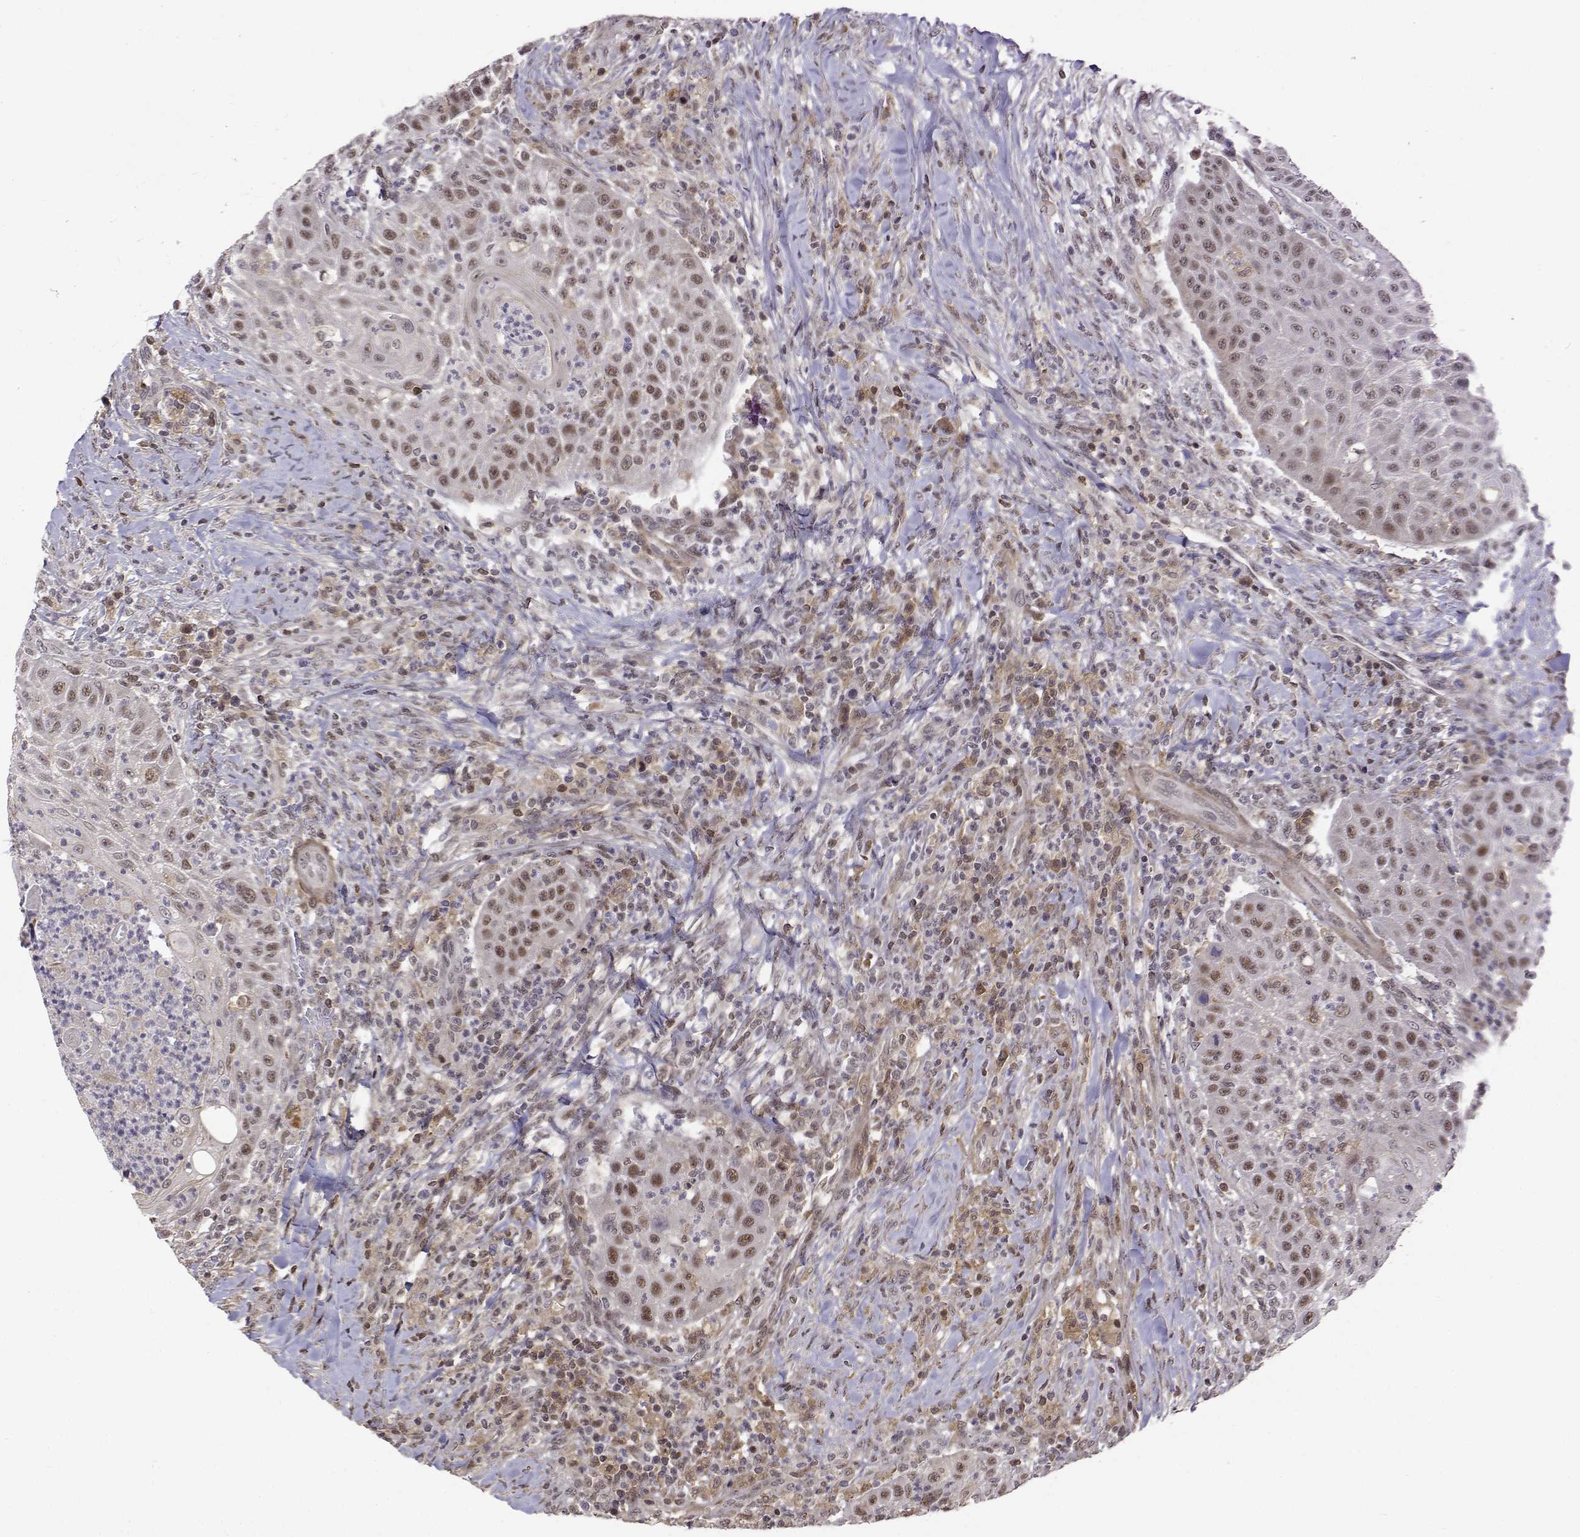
{"staining": {"intensity": "moderate", "quantity": ">75%", "location": "nuclear"}, "tissue": "head and neck cancer", "cell_type": "Tumor cells", "image_type": "cancer", "snomed": [{"axis": "morphology", "description": "Squamous cell carcinoma, NOS"}, {"axis": "topography", "description": "Head-Neck"}], "caption": "Immunohistochemical staining of human head and neck cancer (squamous cell carcinoma) demonstrates medium levels of moderate nuclear protein staining in about >75% of tumor cells. (Stains: DAB (3,3'-diaminobenzidine) in brown, nuclei in blue, Microscopy: brightfield microscopy at high magnification).", "gene": "ITGA7", "patient": {"sex": "male", "age": 69}}